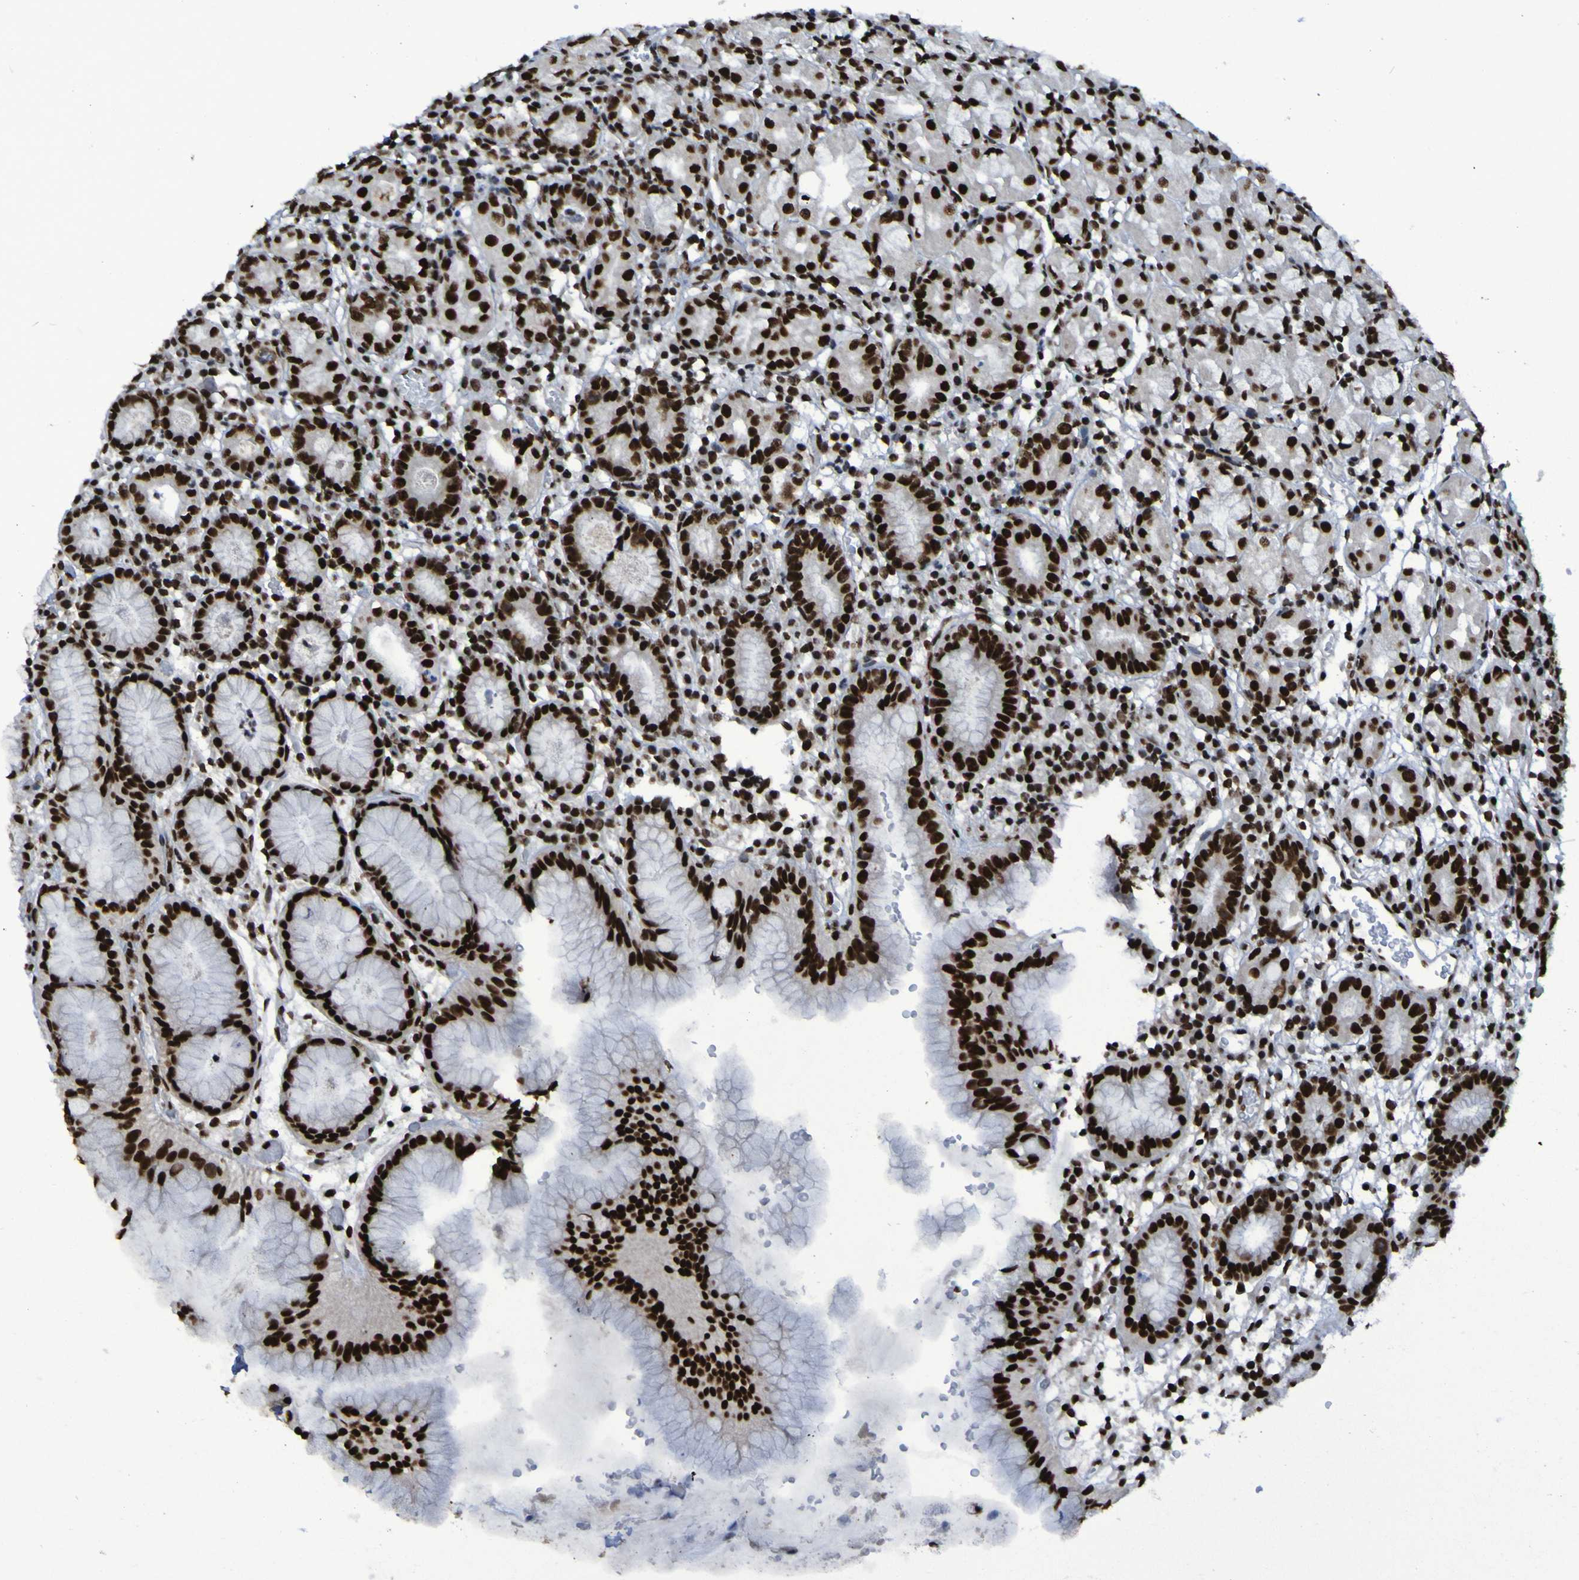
{"staining": {"intensity": "strong", "quantity": ">75%", "location": "nuclear"}, "tissue": "stomach", "cell_type": "Glandular cells", "image_type": "normal", "snomed": [{"axis": "morphology", "description": "Normal tissue, NOS"}, {"axis": "topography", "description": "Stomach"}, {"axis": "topography", "description": "Stomach, lower"}], "caption": "Stomach stained with DAB (3,3'-diaminobenzidine) immunohistochemistry (IHC) demonstrates high levels of strong nuclear staining in about >75% of glandular cells. The staining was performed using DAB, with brown indicating positive protein expression. Nuclei are stained blue with hematoxylin.", "gene": "HNRNPR", "patient": {"sex": "female", "age": 75}}